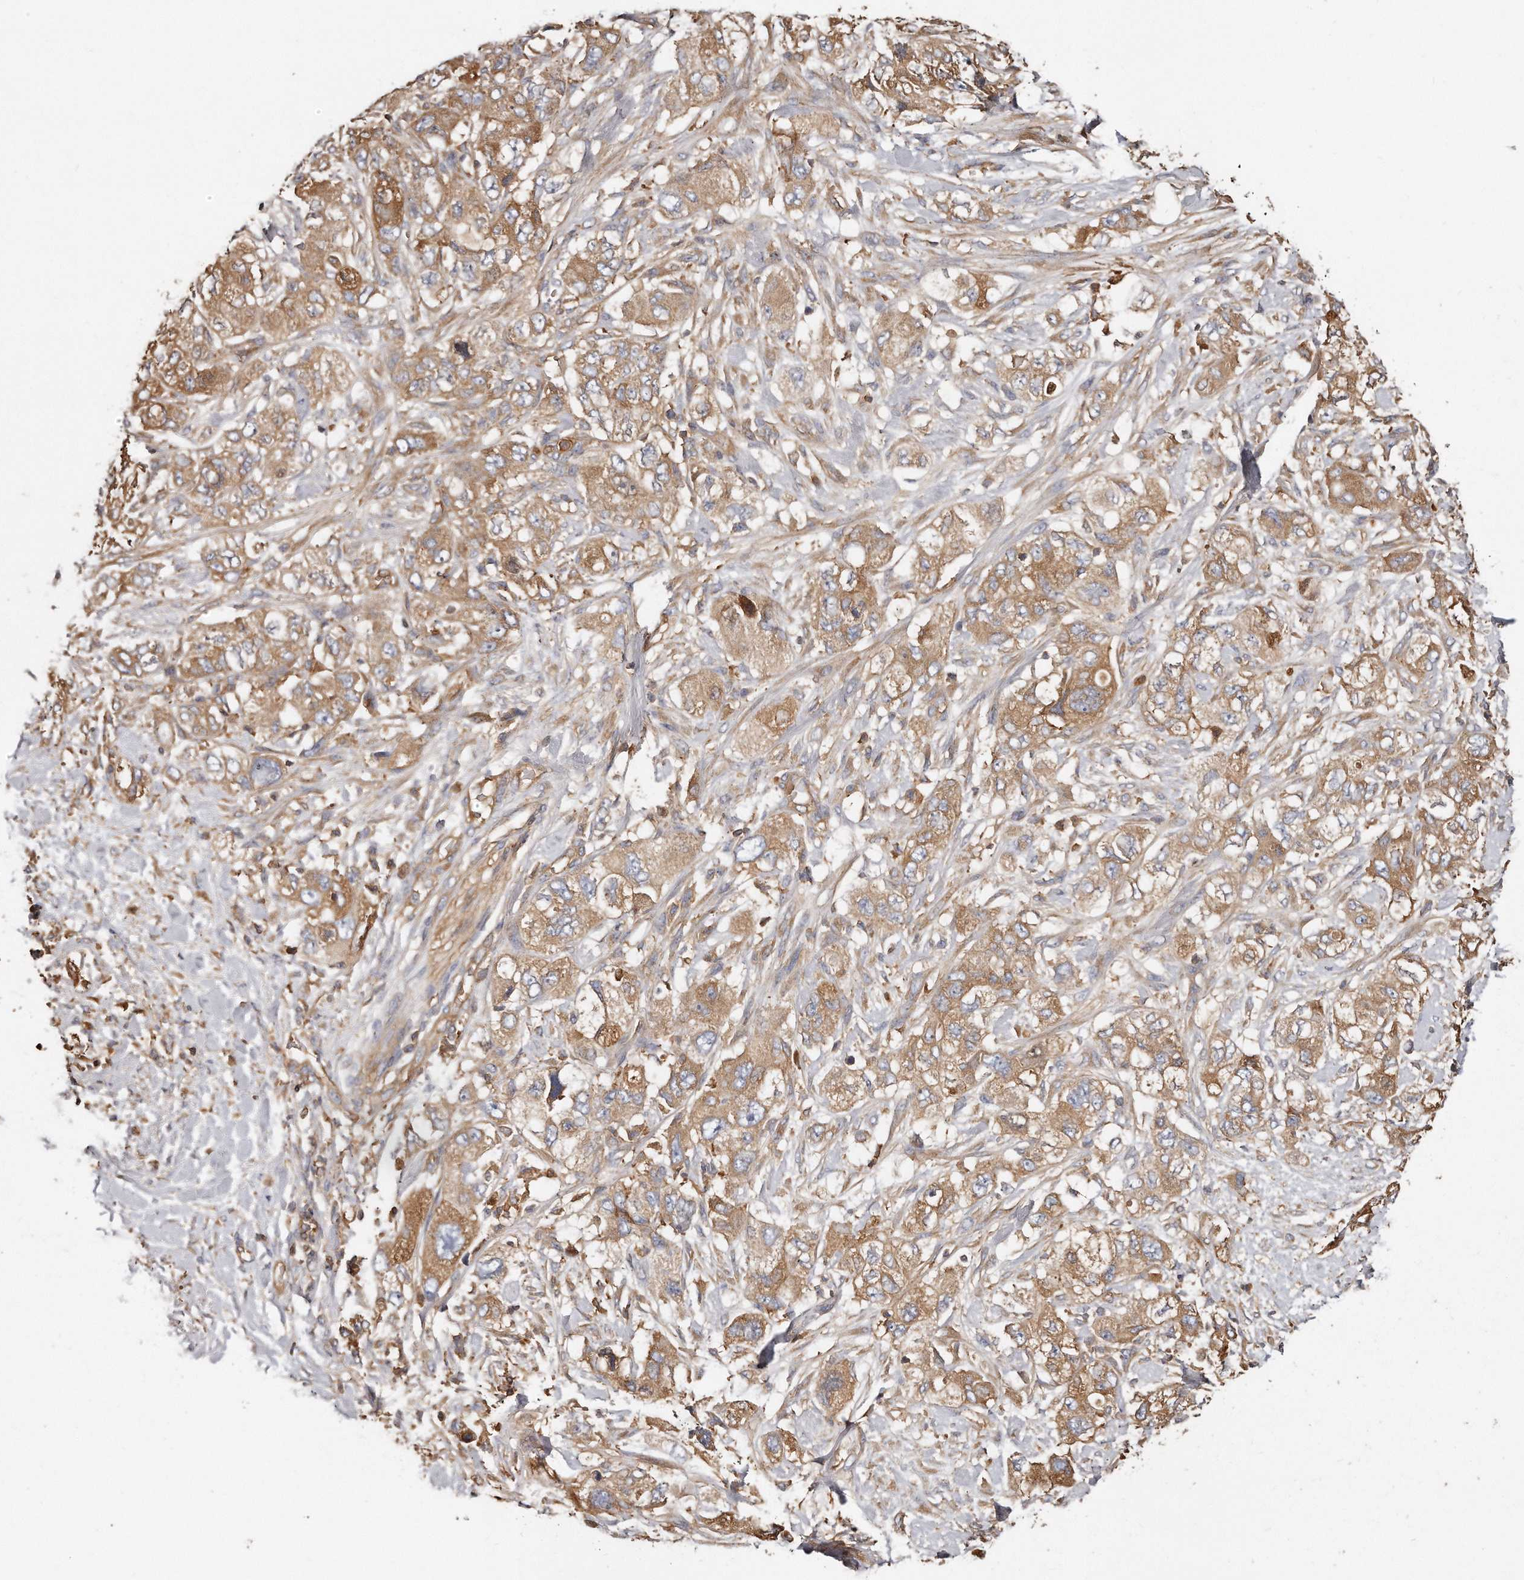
{"staining": {"intensity": "moderate", "quantity": ">75%", "location": "cytoplasmic/membranous"}, "tissue": "pancreatic cancer", "cell_type": "Tumor cells", "image_type": "cancer", "snomed": [{"axis": "morphology", "description": "Adenocarcinoma, NOS"}, {"axis": "topography", "description": "Pancreas"}], "caption": "There is medium levels of moderate cytoplasmic/membranous positivity in tumor cells of pancreatic adenocarcinoma, as demonstrated by immunohistochemical staining (brown color).", "gene": "CAP1", "patient": {"sex": "female", "age": 73}}